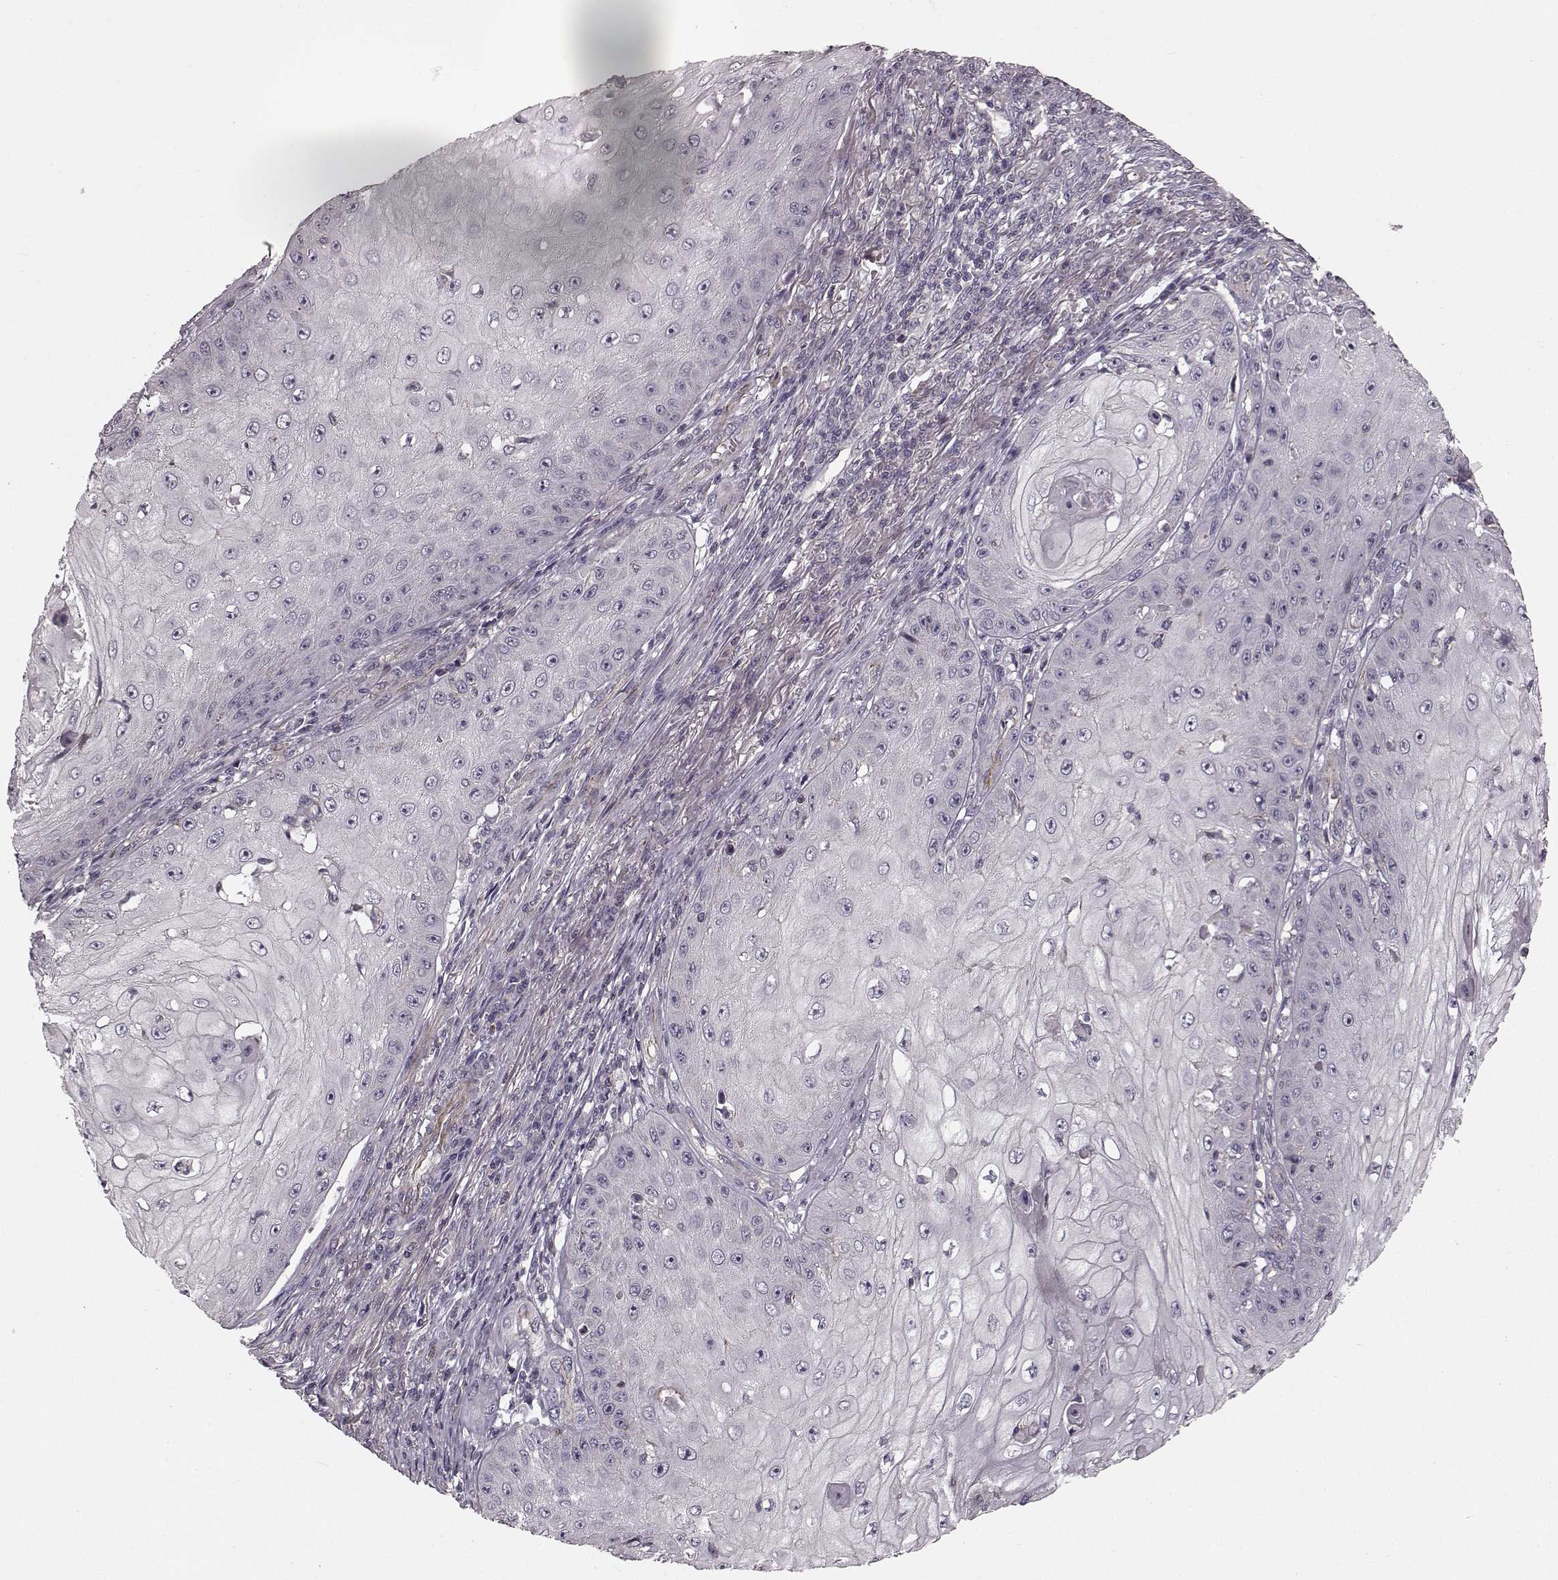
{"staining": {"intensity": "negative", "quantity": "none", "location": "none"}, "tissue": "skin cancer", "cell_type": "Tumor cells", "image_type": "cancer", "snomed": [{"axis": "morphology", "description": "Squamous cell carcinoma, NOS"}, {"axis": "topography", "description": "Skin"}], "caption": "Micrograph shows no protein staining in tumor cells of skin cancer (squamous cell carcinoma) tissue. (Stains: DAB (3,3'-diaminobenzidine) immunohistochemistry with hematoxylin counter stain, Microscopy: brightfield microscopy at high magnification).", "gene": "SLC22A18", "patient": {"sex": "male", "age": 70}}